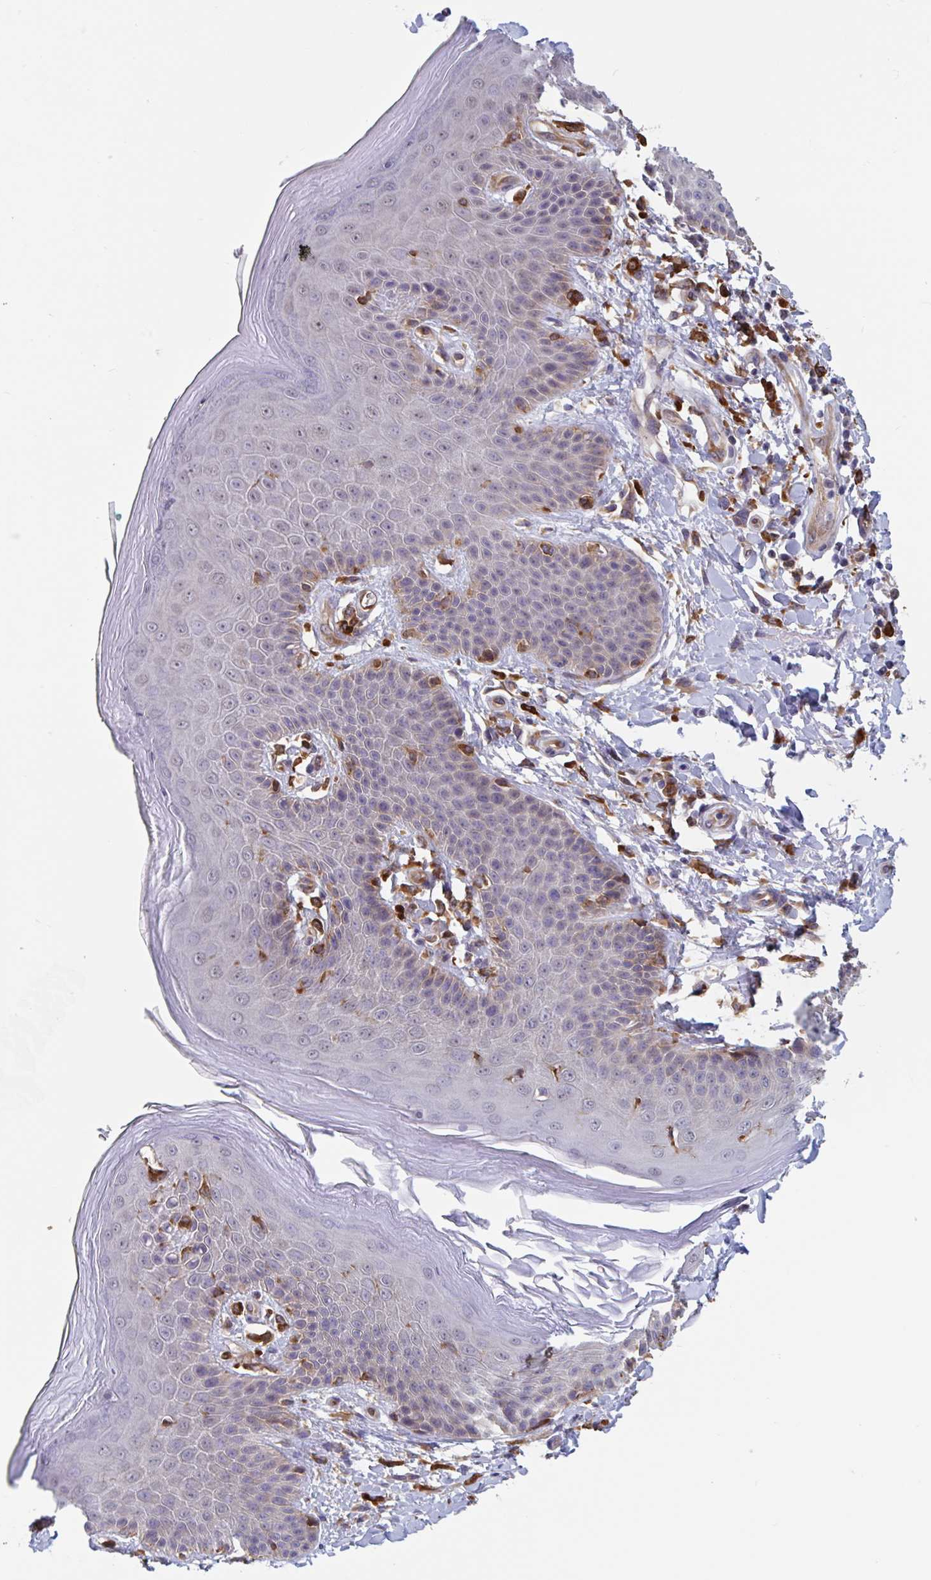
{"staining": {"intensity": "moderate", "quantity": "<25%", "location": "cytoplasmic/membranous"}, "tissue": "skin", "cell_type": "Epidermal cells", "image_type": "normal", "snomed": [{"axis": "morphology", "description": "Normal tissue, NOS"}, {"axis": "topography", "description": "Peripheral nerve tissue"}], "caption": "Skin was stained to show a protein in brown. There is low levels of moderate cytoplasmic/membranous staining in about <25% of epidermal cells. The protein is shown in brown color, while the nuclei are stained blue.", "gene": "SNX8", "patient": {"sex": "male", "age": 51}}